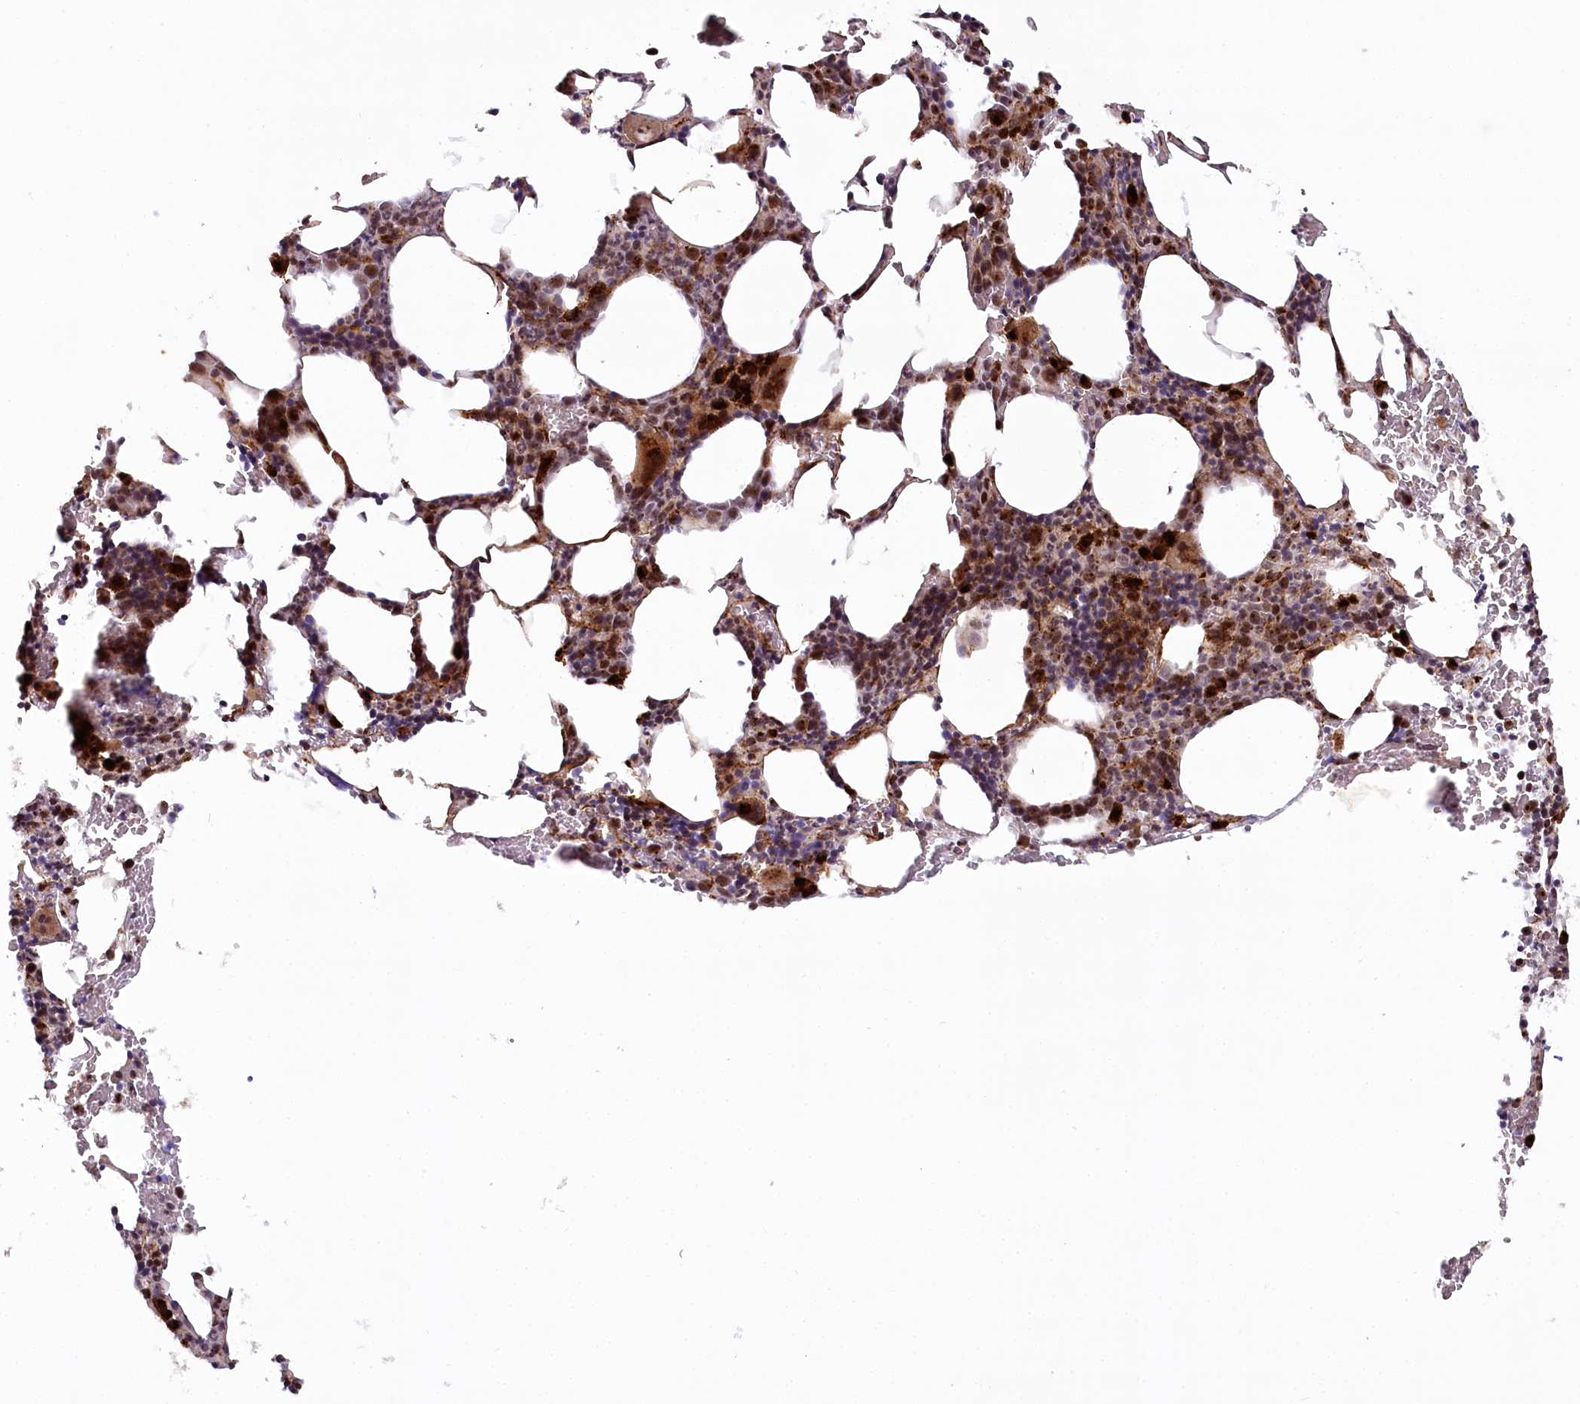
{"staining": {"intensity": "moderate", "quantity": ">75%", "location": "cytoplasmic/membranous,nuclear"}, "tissue": "bone marrow", "cell_type": "Hematopoietic cells", "image_type": "normal", "snomed": [{"axis": "morphology", "description": "Normal tissue, NOS"}, {"axis": "topography", "description": "Bone marrow"}], "caption": "High-magnification brightfield microscopy of benign bone marrow stained with DAB (3,3'-diaminobenzidine) (brown) and counterstained with hematoxylin (blue). hematopoietic cells exhibit moderate cytoplasmic/membranous,nuclear staining is seen in about>75% of cells. The staining is performed using DAB (3,3'-diaminobenzidine) brown chromogen to label protein expression. The nuclei are counter-stained blue using hematoxylin.", "gene": "COPG1", "patient": {"sex": "male", "age": 62}}